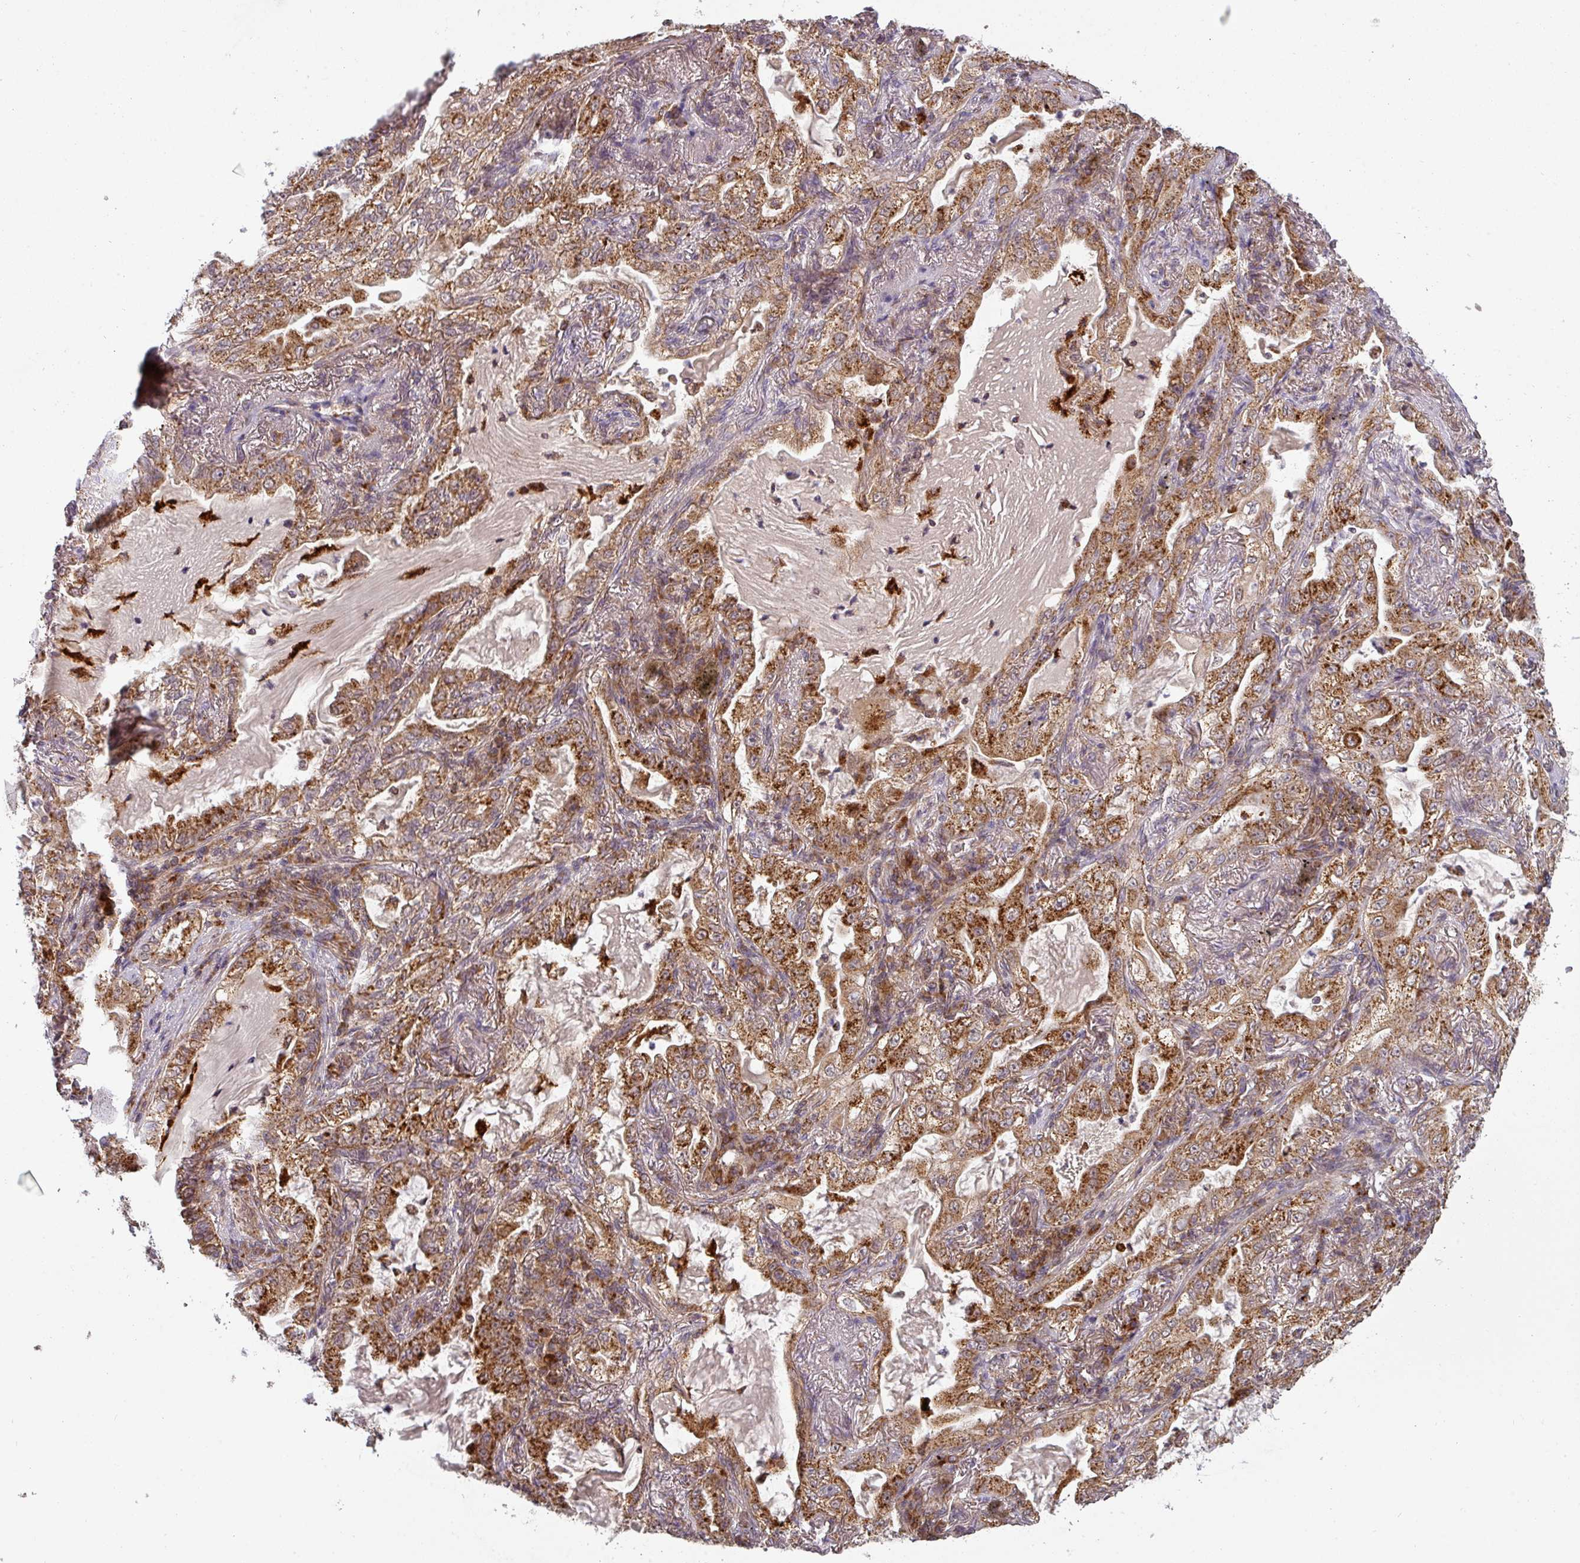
{"staining": {"intensity": "strong", "quantity": ">75%", "location": "cytoplasmic/membranous"}, "tissue": "lung cancer", "cell_type": "Tumor cells", "image_type": "cancer", "snomed": [{"axis": "morphology", "description": "Adenocarcinoma, NOS"}, {"axis": "topography", "description": "Lung"}], "caption": "Immunohistochemical staining of human lung cancer (adenocarcinoma) shows strong cytoplasmic/membranous protein positivity in about >75% of tumor cells.", "gene": "MRPS16", "patient": {"sex": "female", "age": 73}}